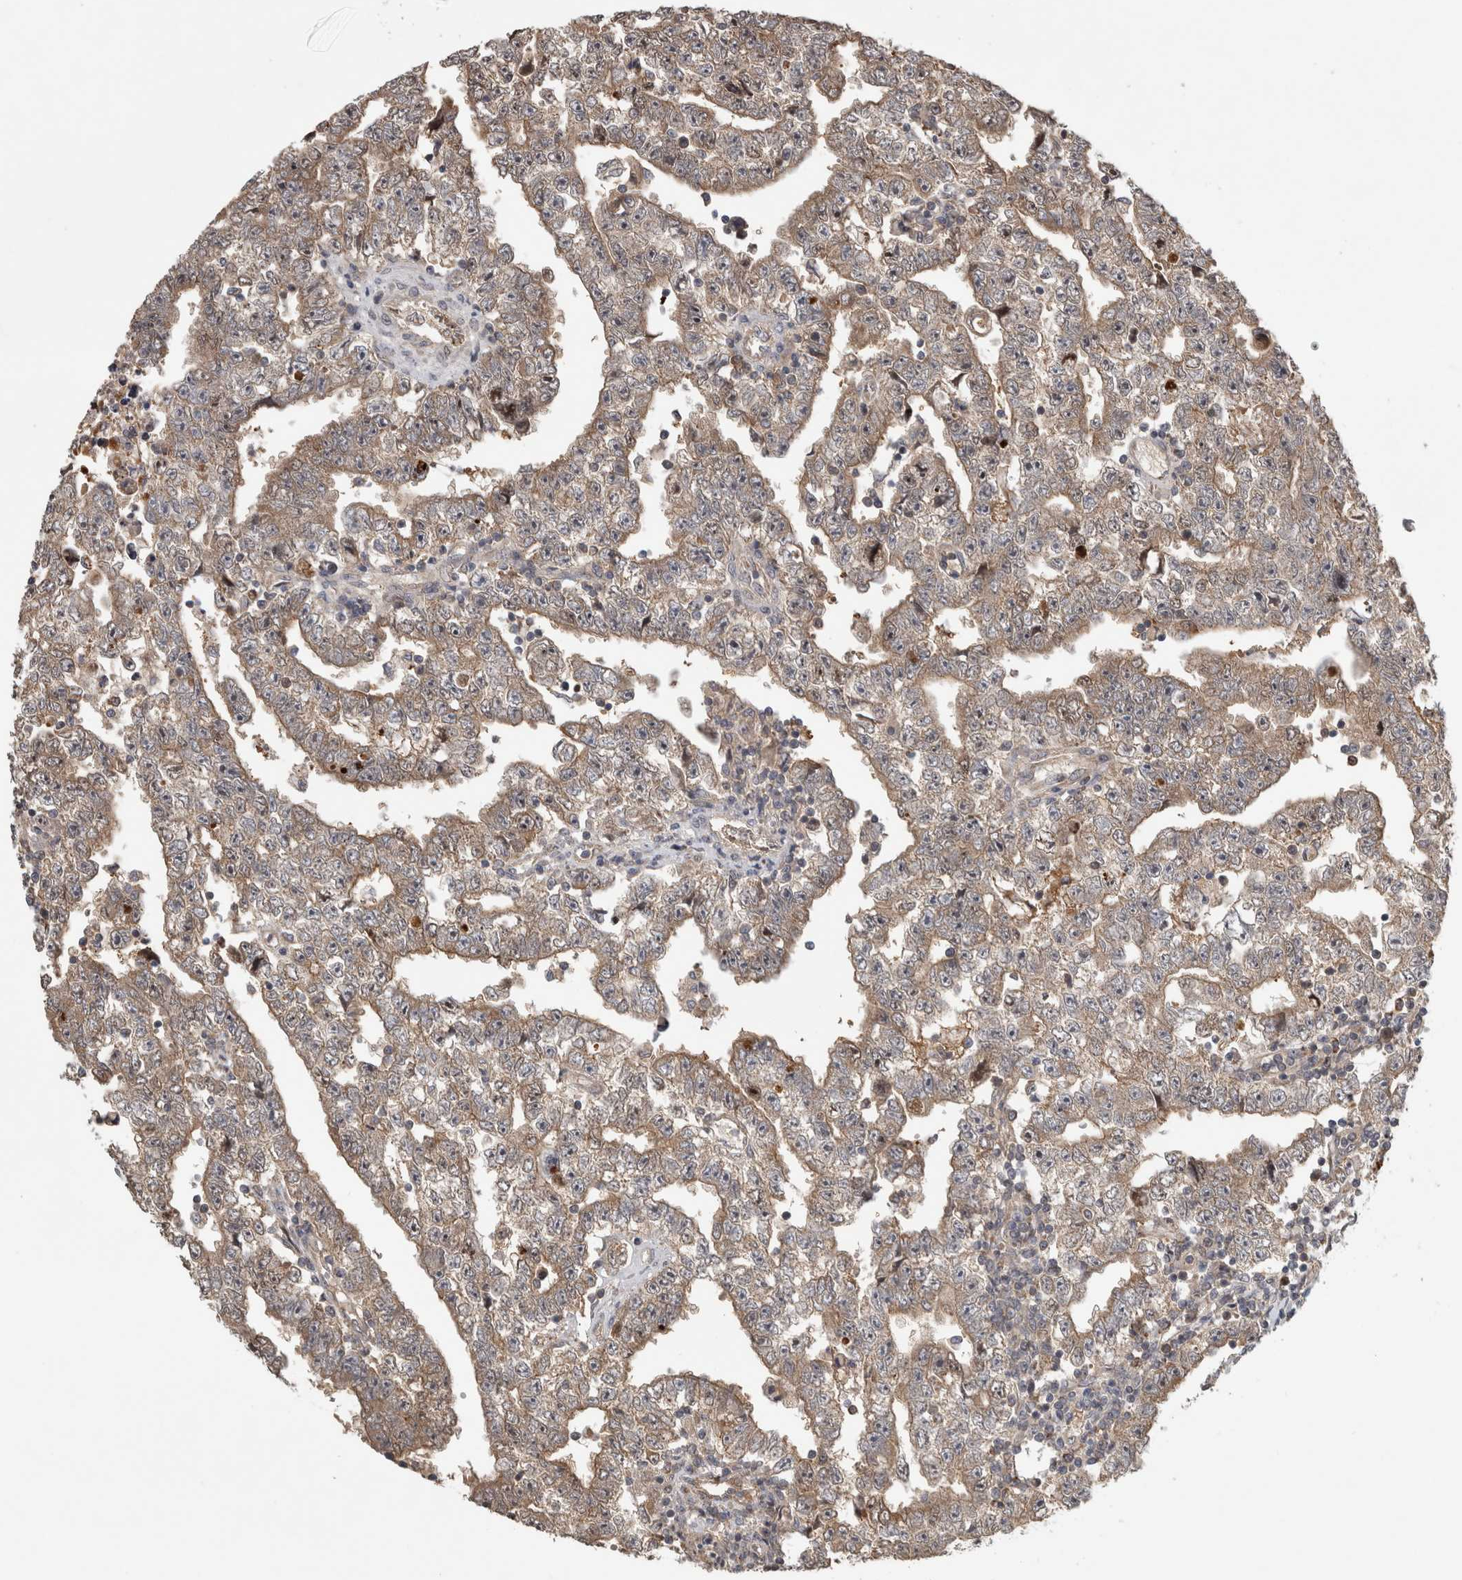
{"staining": {"intensity": "weak", "quantity": ">75%", "location": "cytoplasmic/membranous"}, "tissue": "testis cancer", "cell_type": "Tumor cells", "image_type": "cancer", "snomed": [{"axis": "morphology", "description": "Carcinoma, Embryonal, NOS"}, {"axis": "topography", "description": "Testis"}], "caption": "Human embryonal carcinoma (testis) stained with a protein marker displays weak staining in tumor cells.", "gene": "TRMT61B", "patient": {"sex": "male", "age": 25}}